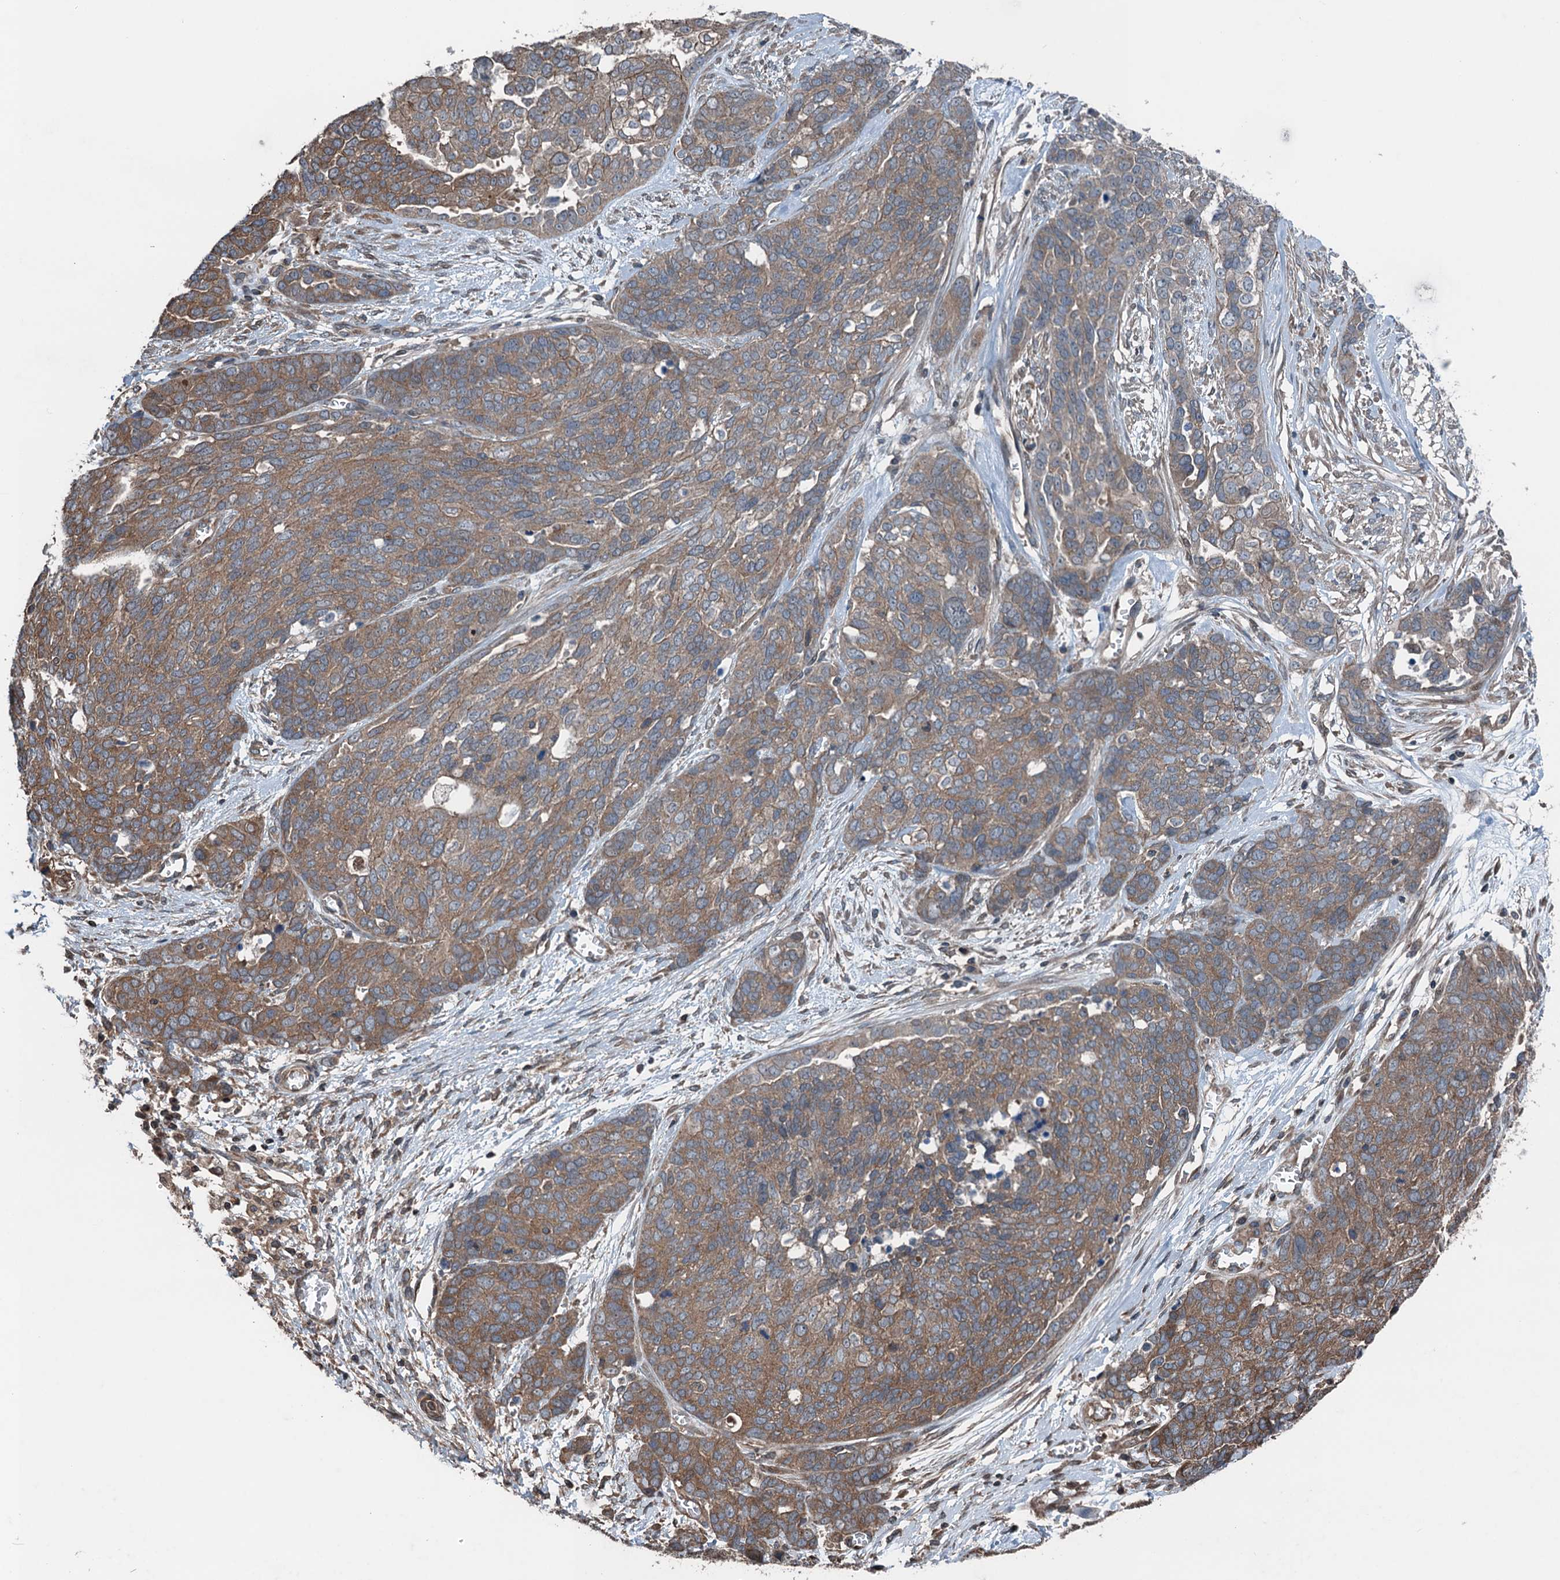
{"staining": {"intensity": "moderate", "quantity": ">75%", "location": "cytoplasmic/membranous"}, "tissue": "ovarian cancer", "cell_type": "Tumor cells", "image_type": "cancer", "snomed": [{"axis": "morphology", "description": "Cystadenocarcinoma, serous, NOS"}, {"axis": "topography", "description": "Ovary"}], "caption": "Protein staining of serous cystadenocarcinoma (ovarian) tissue demonstrates moderate cytoplasmic/membranous staining in about >75% of tumor cells.", "gene": "TRAPPC8", "patient": {"sex": "female", "age": 44}}